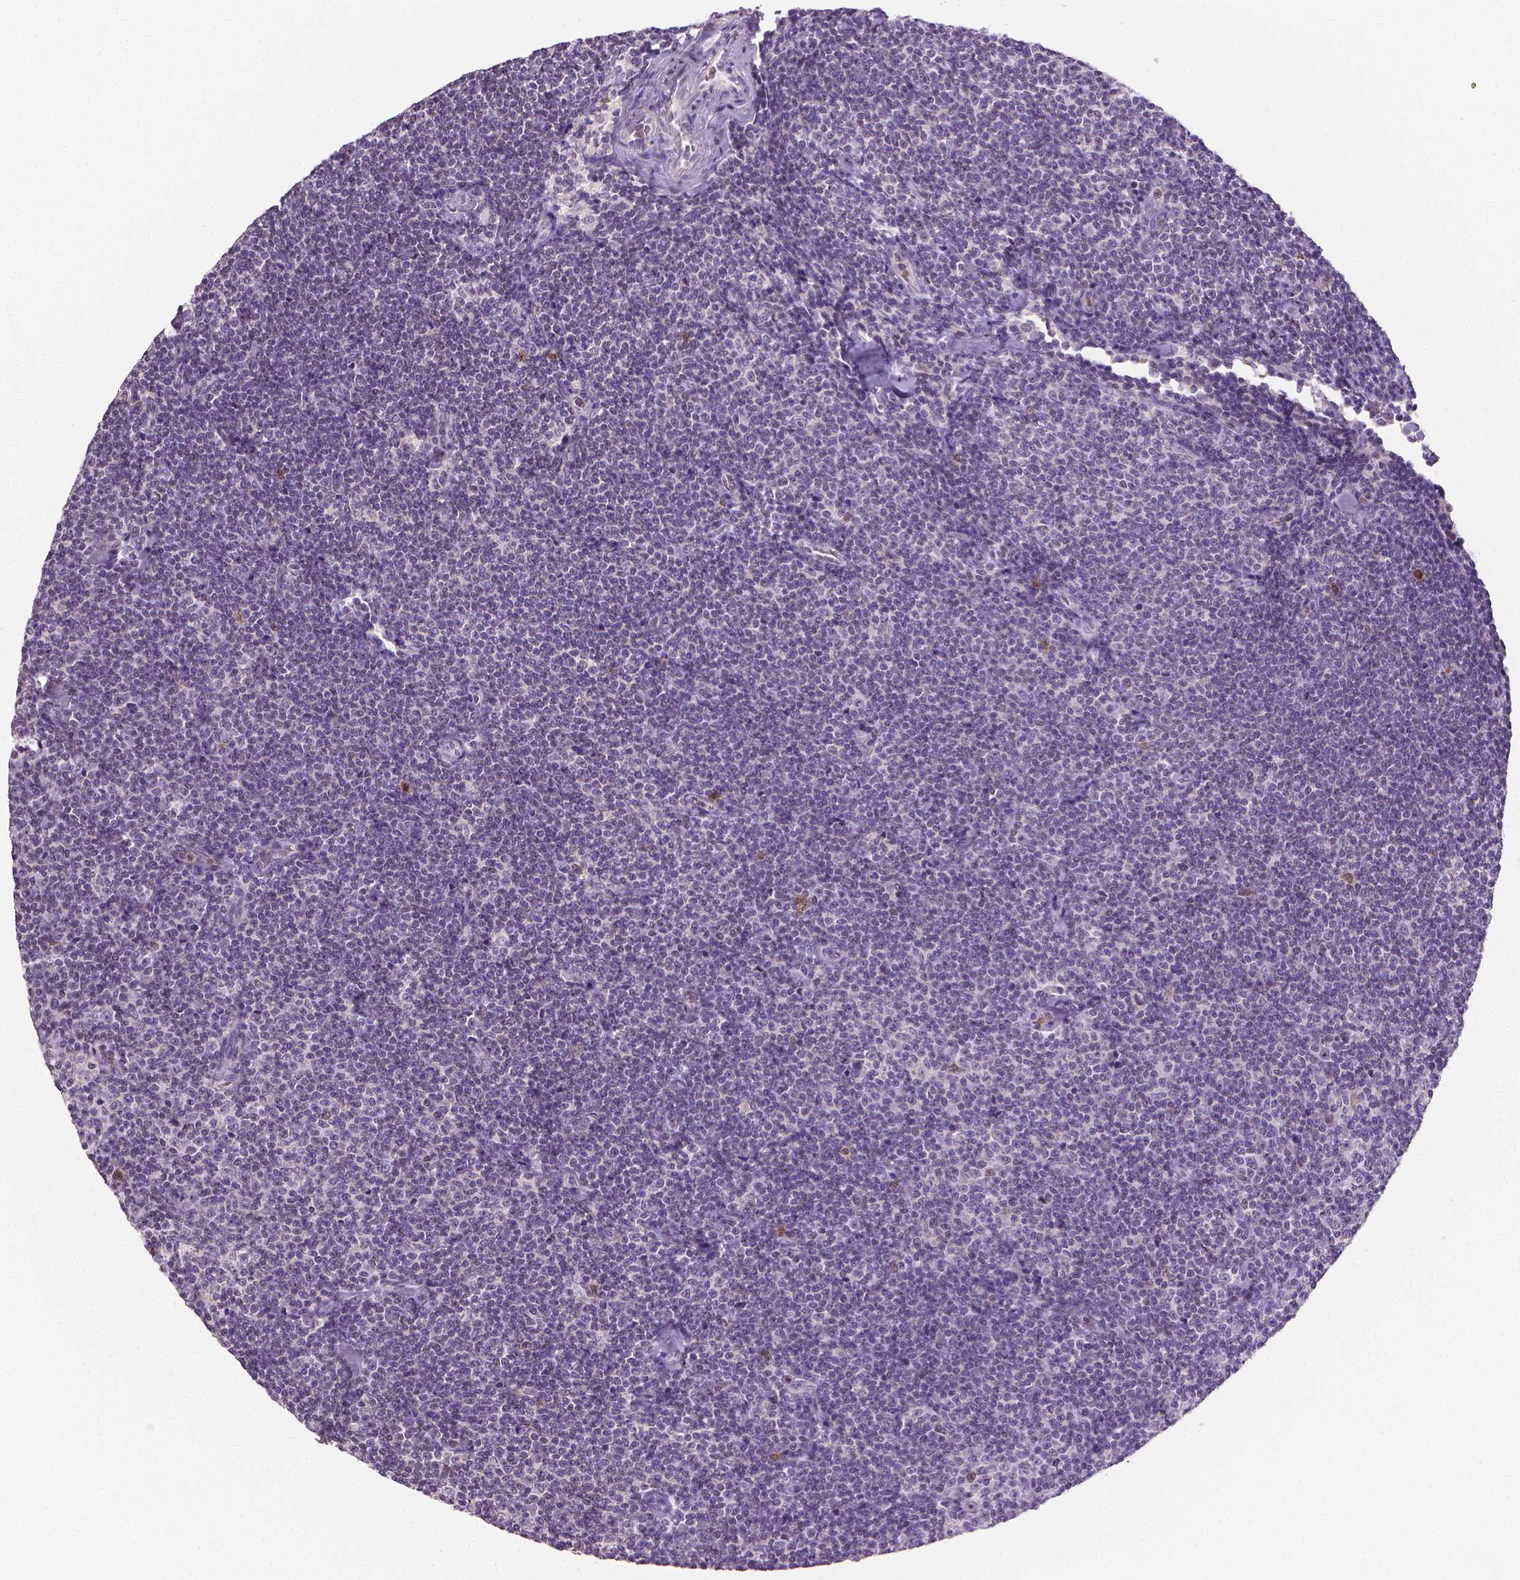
{"staining": {"intensity": "negative", "quantity": "none", "location": "none"}, "tissue": "lymphoma", "cell_type": "Tumor cells", "image_type": "cancer", "snomed": [{"axis": "morphology", "description": "Malignant lymphoma, non-Hodgkin's type, Low grade"}, {"axis": "topography", "description": "Lymph node"}], "caption": "DAB immunohistochemical staining of human malignant lymphoma, non-Hodgkin's type (low-grade) demonstrates no significant staining in tumor cells. The staining is performed using DAB (3,3'-diaminobenzidine) brown chromogen with nuclei counter-stained in using hematoxylin.", "gene": "CDKN2D", "patient": {"sex": "male", "age": 81}}